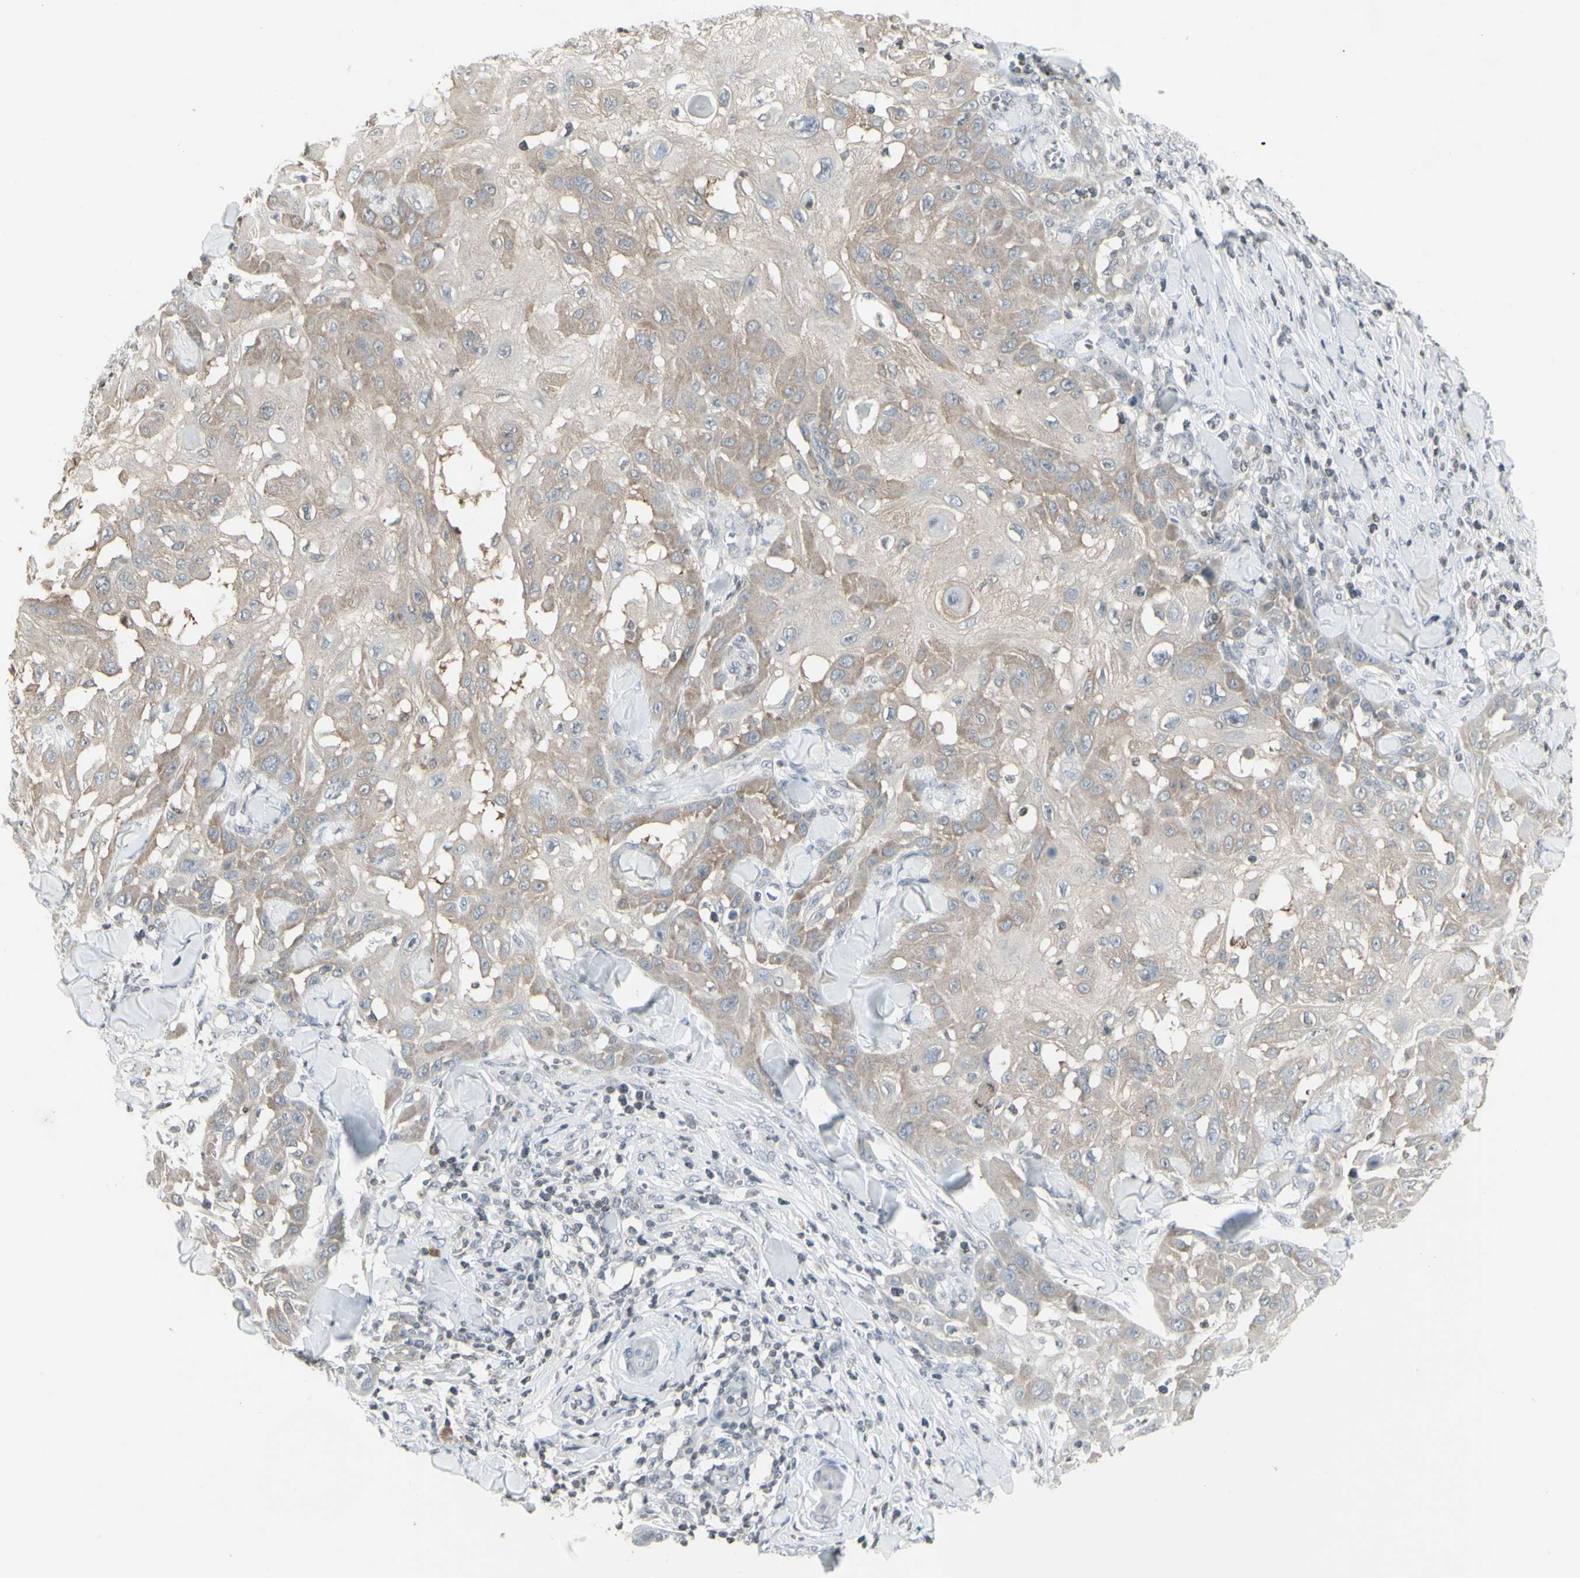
{"staining": {"intensity": "negative", "quantity": "none", "location": "none"}, "tissue": "skin cancer", "cell_type": "Tumor cells", "image_type": "cancer", "snomed": [{"axis": "morphology", "description": "Squamous cell carcinoma, NOS"}, {"axis": "topography", "description": "Skin"}], "caption": "This is a image of immunohistochemistry staining of skin squamous cell carcinoma, which shows no staining in tumor cells.", "gene": "MUC5AC", "patient": {"sex": "male", "age": 24}}